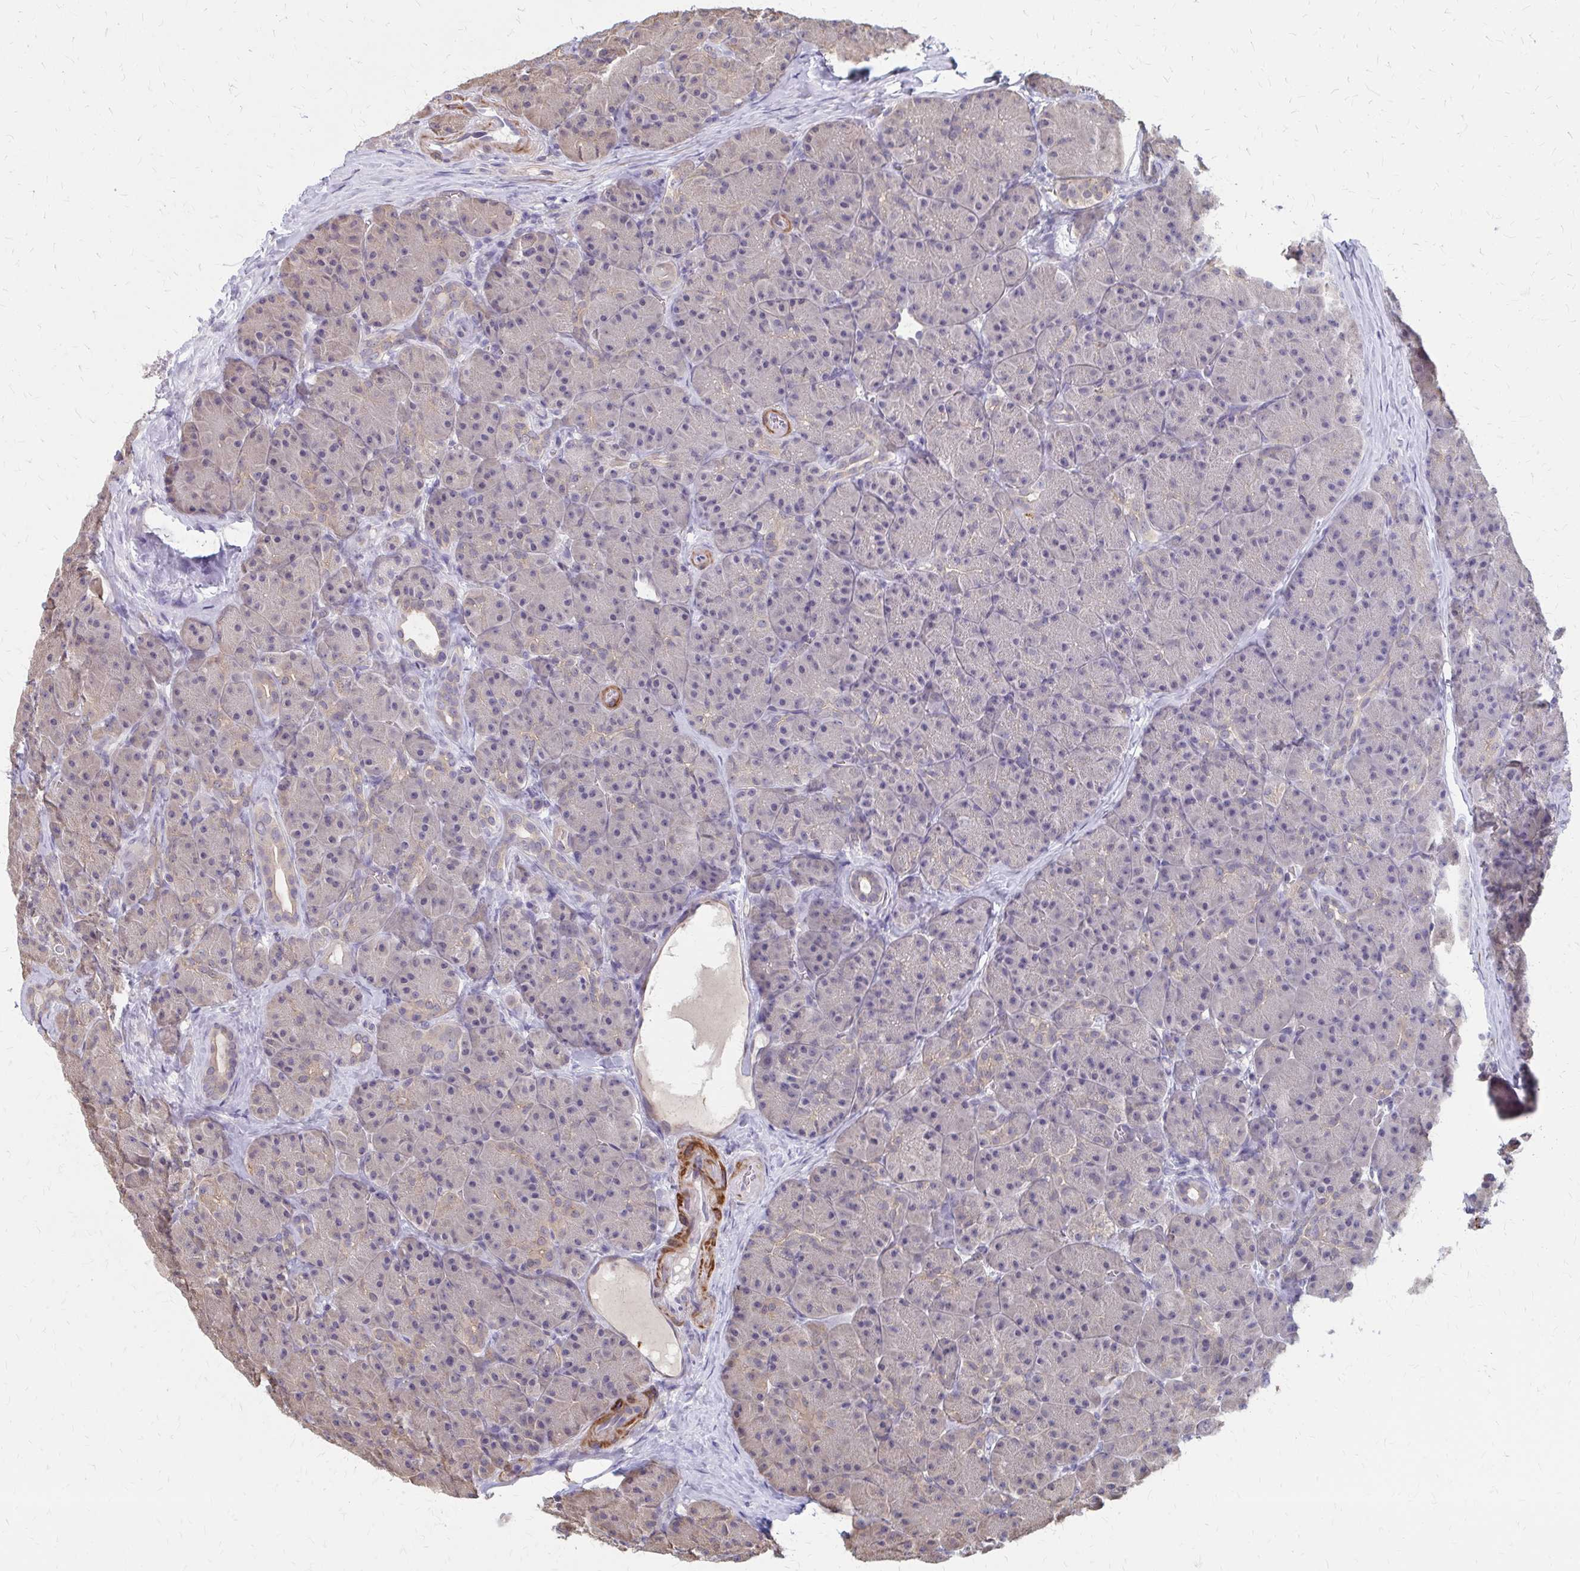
{"staining": {"intensity": "negative", "quantity": "none", "location": "none"}, "tissue": "pancreas", "cell_type": "Exocrine glandular cells", "image_type": "normal", "snomed": [{"axis": "morphology", "description": "Normal tissue, NOS"}, {"axis": "topography", "description": "Pancreas"}], "caption": "This is an IHC image of normal pancreas. There is no expression in exocrine glandular cells.", "gene": "IFI44L", "patient": {"sex": "male", "age": 57}}